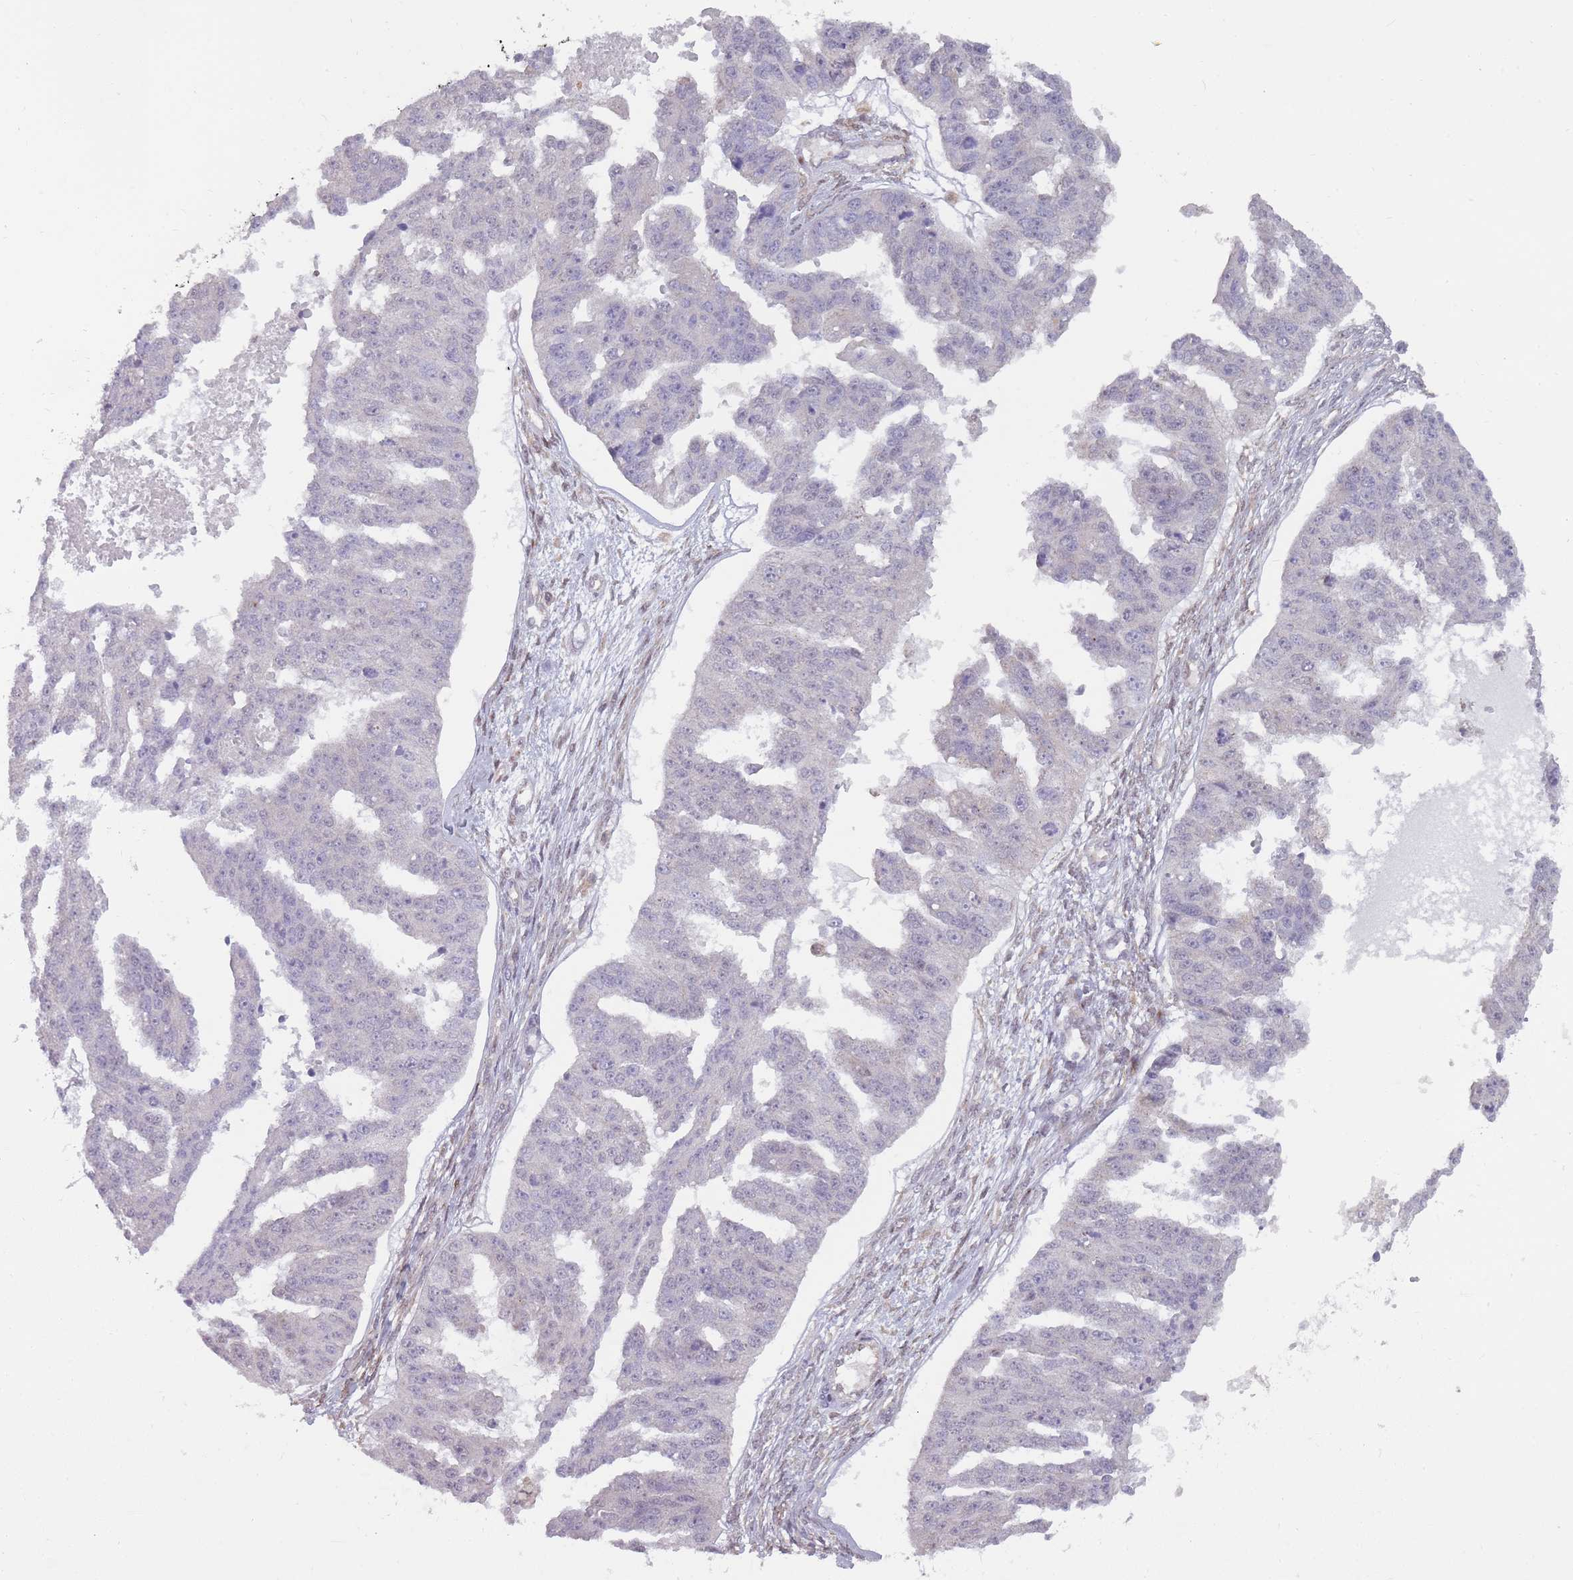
{"staining": {"intensity": "negative", "quantity": "none", "location": "none"}, "tissue": "ovarian cancer", "cell_type": "Tumor cells", "image_type": "cancer", "snomed": [{"axis": "morphology", "description": "Cystadenocarcinoma, serous, NOS"}, {"axis": "topography", "description": "Ovary"}], "caption": "DAB immunohistochemical staining of human ovarian serous cystadenocarcinoma reveals no significant staining in tumor cells.", "gene": "LGALS9", "patient": {"sex": "female", "age": 58}}